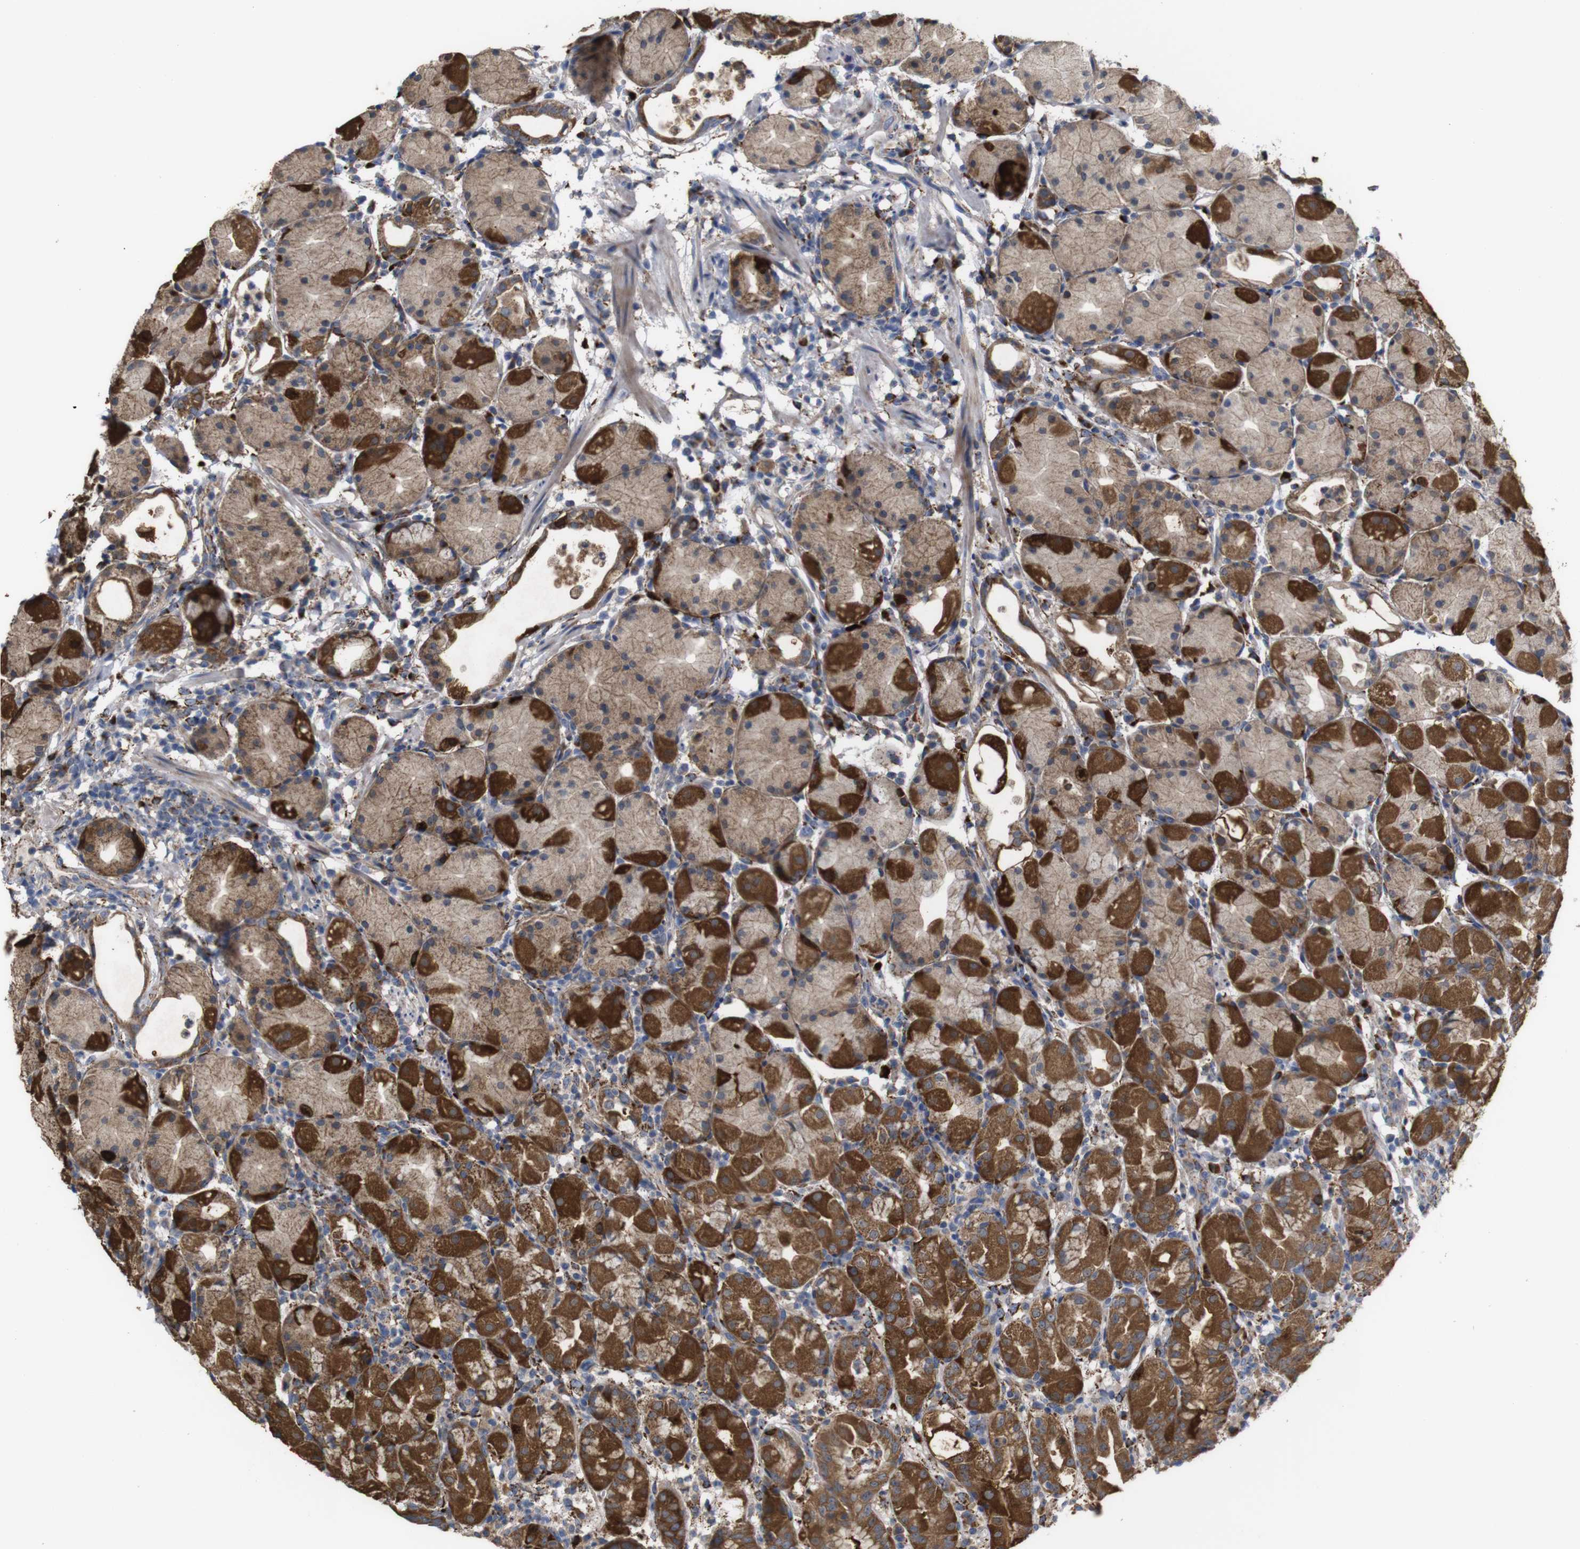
{"staining": {"intensity": "strong", "quantity": "25%-75%", "location": "cytoplasmic/membranous"}, "tissue": "stomach", "cell_type": "Glandular cells", "image_type": "normal", "snomed": [{"axis": "morphology", "description": "Normal tissue, NOS"}, {"axis": "topography", "description": "Stomach"}, {"axis": "topography", "description": "Stomach, lower"}], "caption": "Approximately 25%-75% of glandular cells in benign human stomach exhibit strong cytoplasmic/membranous protein staining as visualized by brown immunohistochemical staining.", "gene": "PTPRR", "patient": {"sex": "female", "age": 75}}